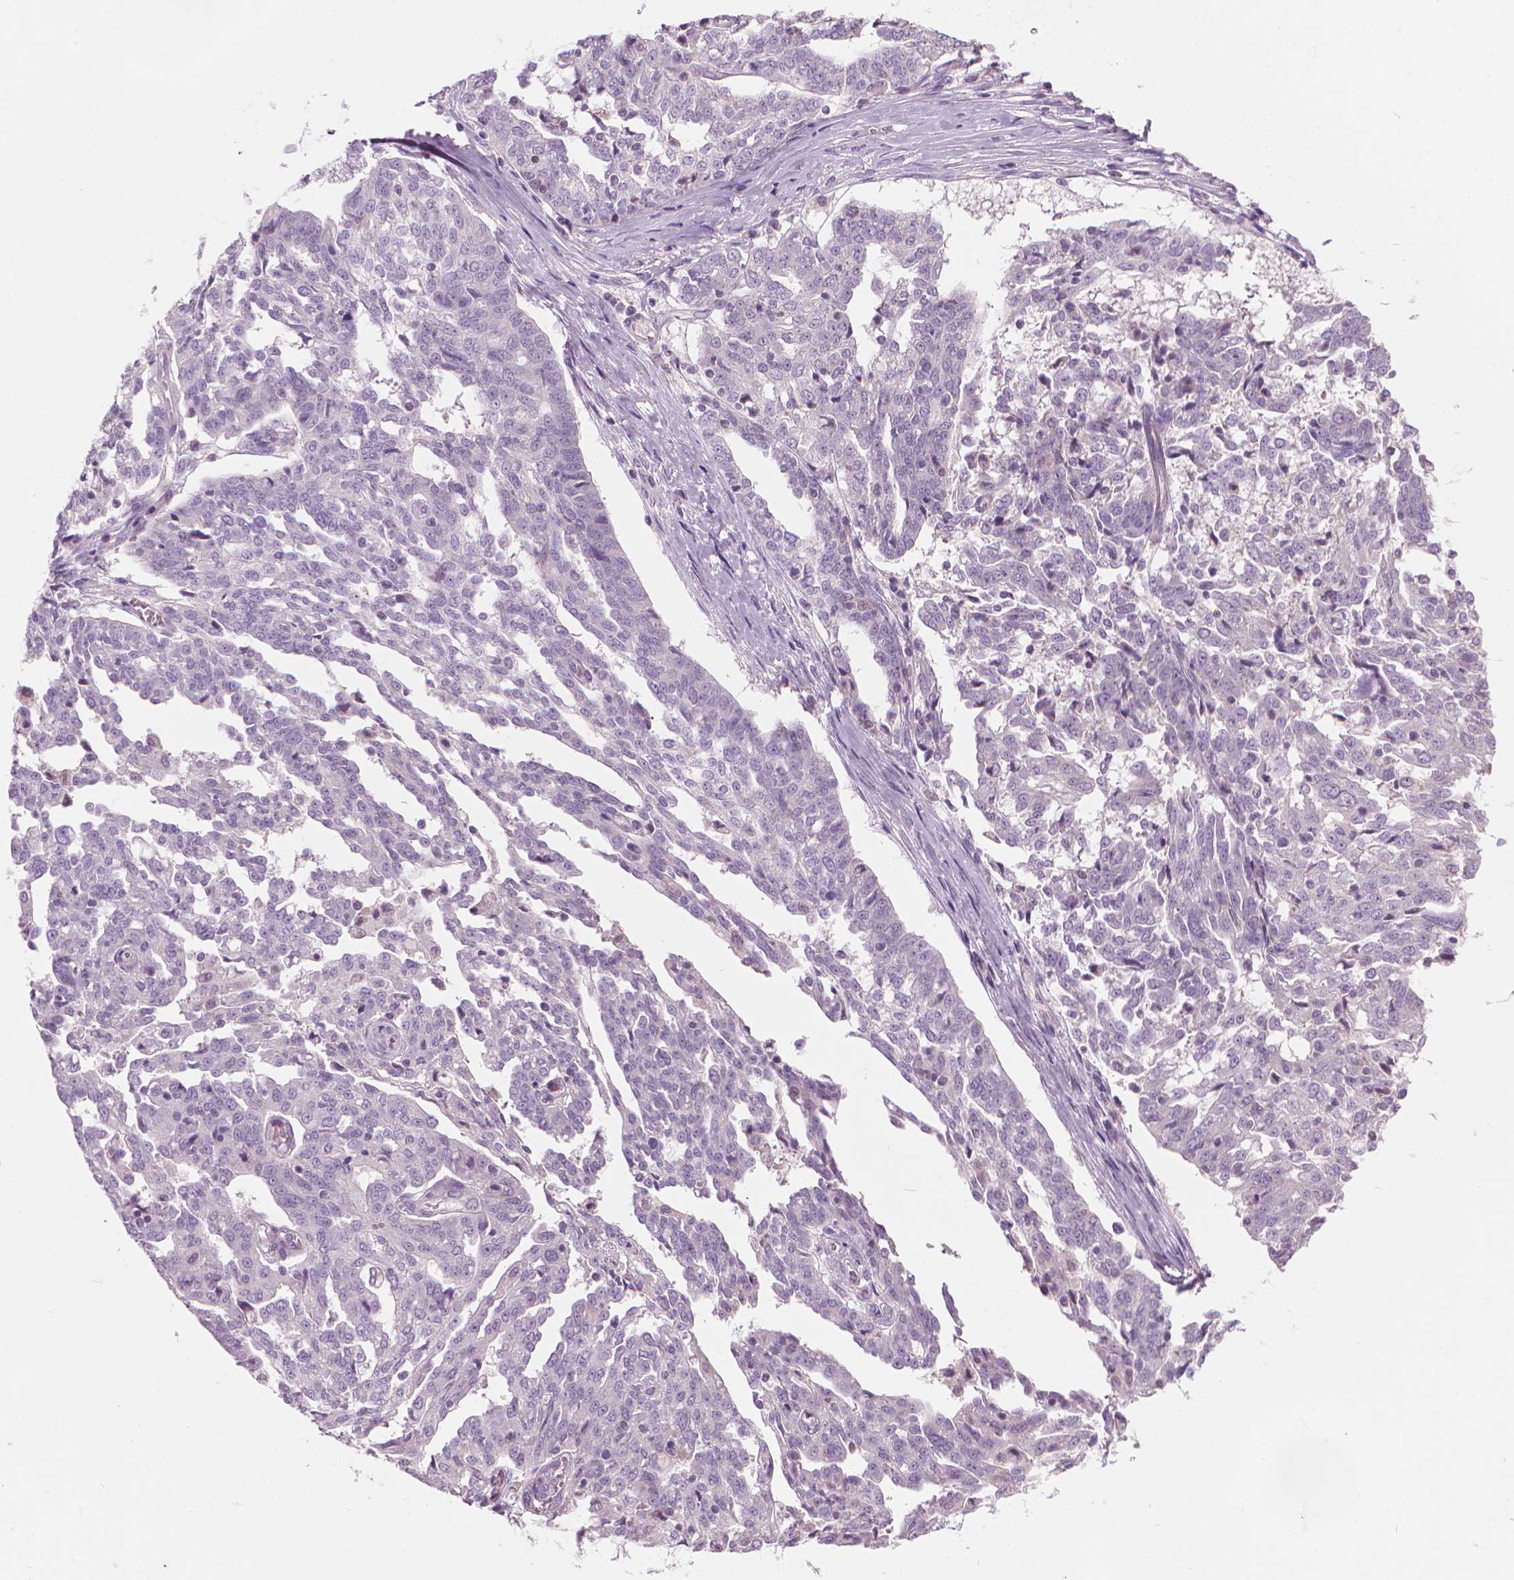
{"staining": {"intensity": "negative", "quantity": "none", "location": "none"}, "tissue": "ovarian cancer", "cell_type": "Tumor cells", "image_type": "cancer", "snomed": [{"axis": "morphology", "description": "Cystadenocarcinoma, serous, NOS"}, {"axis": "topography", "description": "Ovary"}], "caption": "DAB immunohistochemical staining of ovarian cancer exhibits no significant expression in tumor cells.", "gene": "CFAP126", "patient": {"sex": "female", "age": 67}}